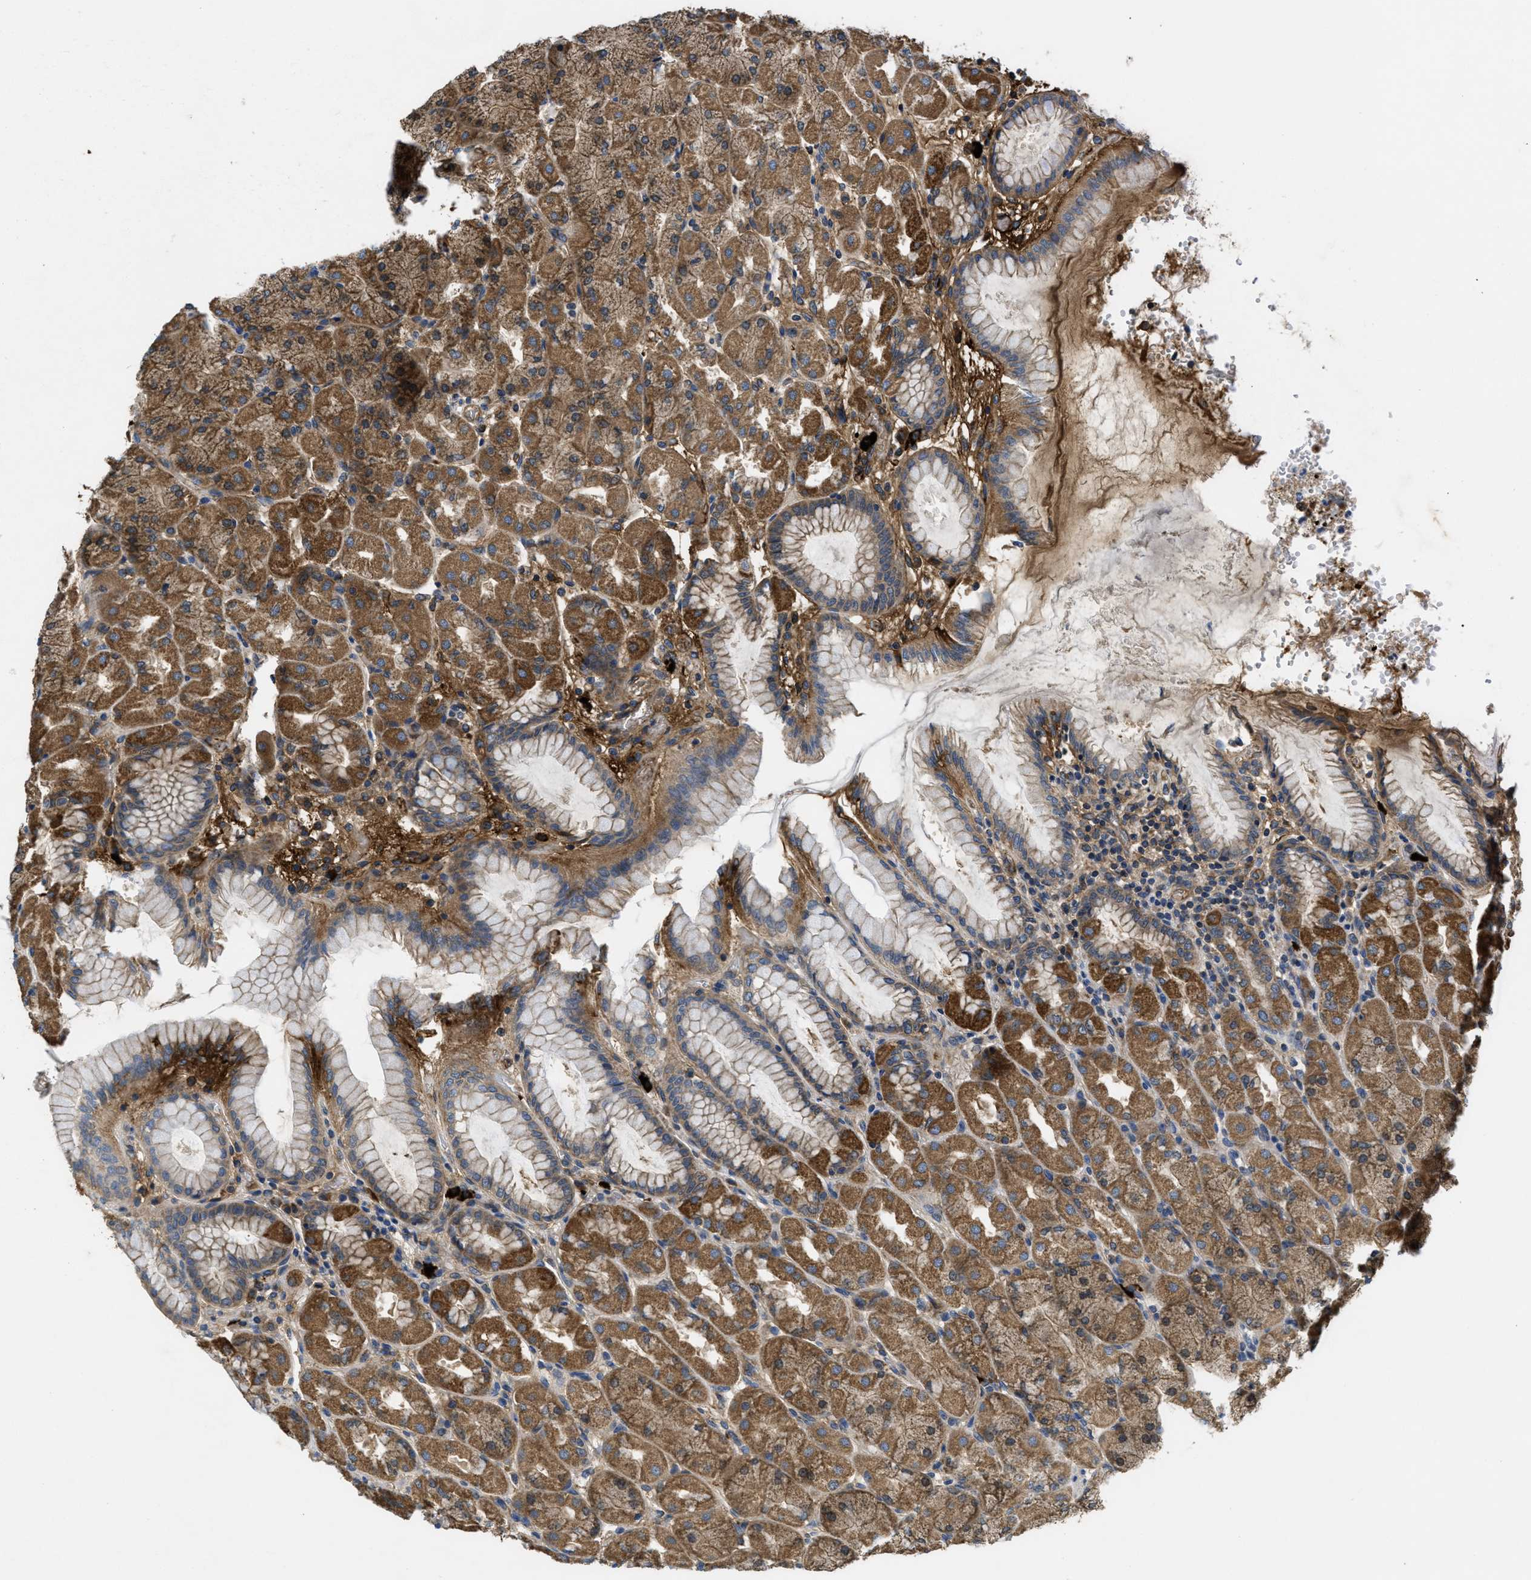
{"staining": {"intensity": "moderate", "quantity": ">75%", "location": "cytoplasmic/membranous"}, "tissue": "stomach", "cell_type": "Glandular cells", "image_type": "normal", "snomed": [{"axis": "morphology", "description": "Normal tissue, NOS"}, {"axis": "topography", "description": "Stomach, upper"}], "caption": "Immunohistochemical staining of normal stomach reveals moderate cytoplasmic/membranous protein positivity in approximately >75% of glandular cells.", "gene": "GALK1", "patient": {"sex": "female", "age": 56}}